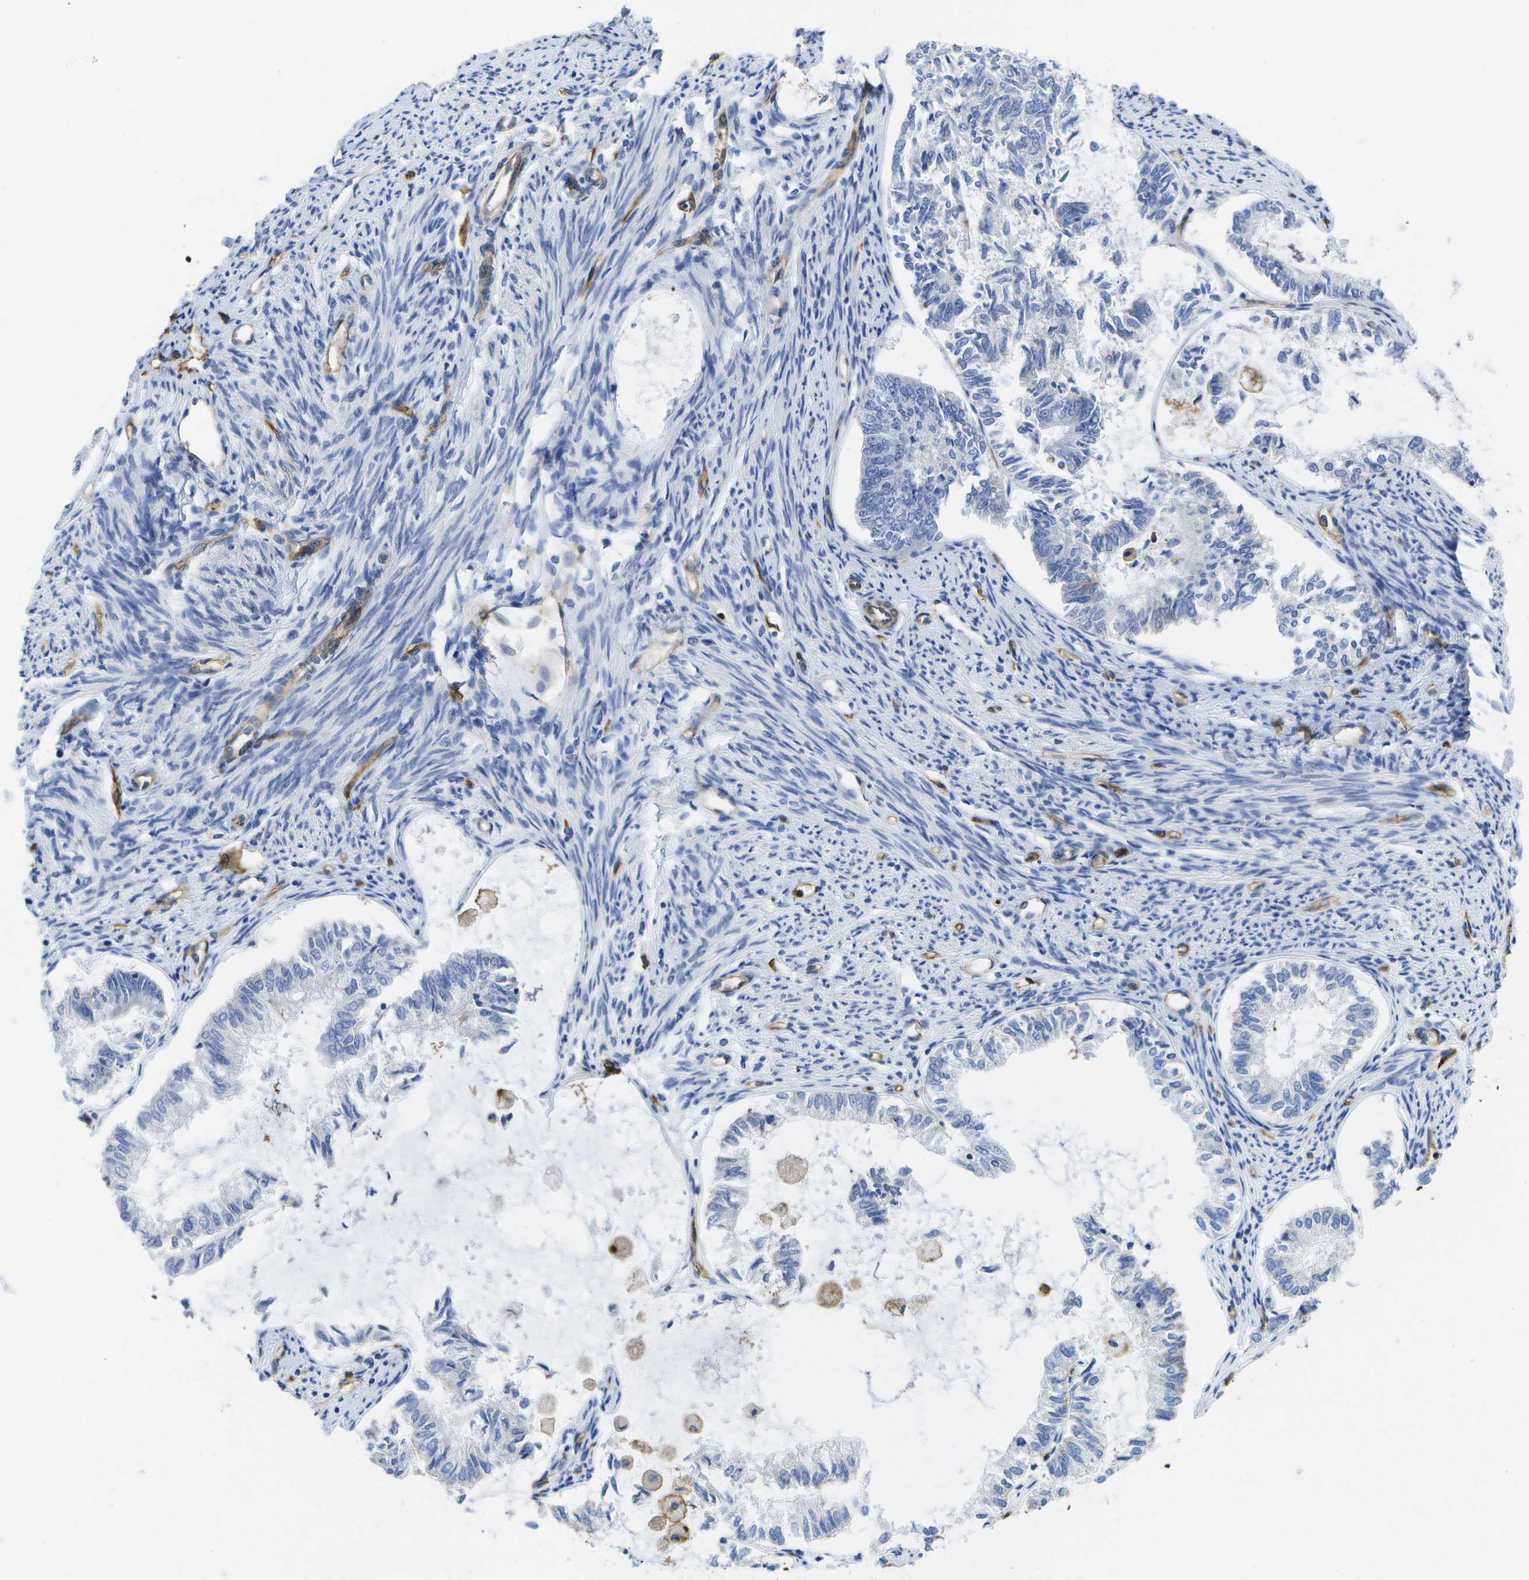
{"staining": {"intensity": "negative", "quantity": "none", "location": "none"}, "tissue": "endometrial cancer", "cell_type": "Tumor cells", "image_type": "cancer", "snomed": [{"axis": "morphology", "description": "Adenocarcinoma, NOS"}, {"axis": "topography", "description": "Endometrium"}], "caption": "Tumor cells show no significant expression in endometrial adenocarcinoma.", "gene": "DYSF", "patient": {"sex": "female", "age": 86}}